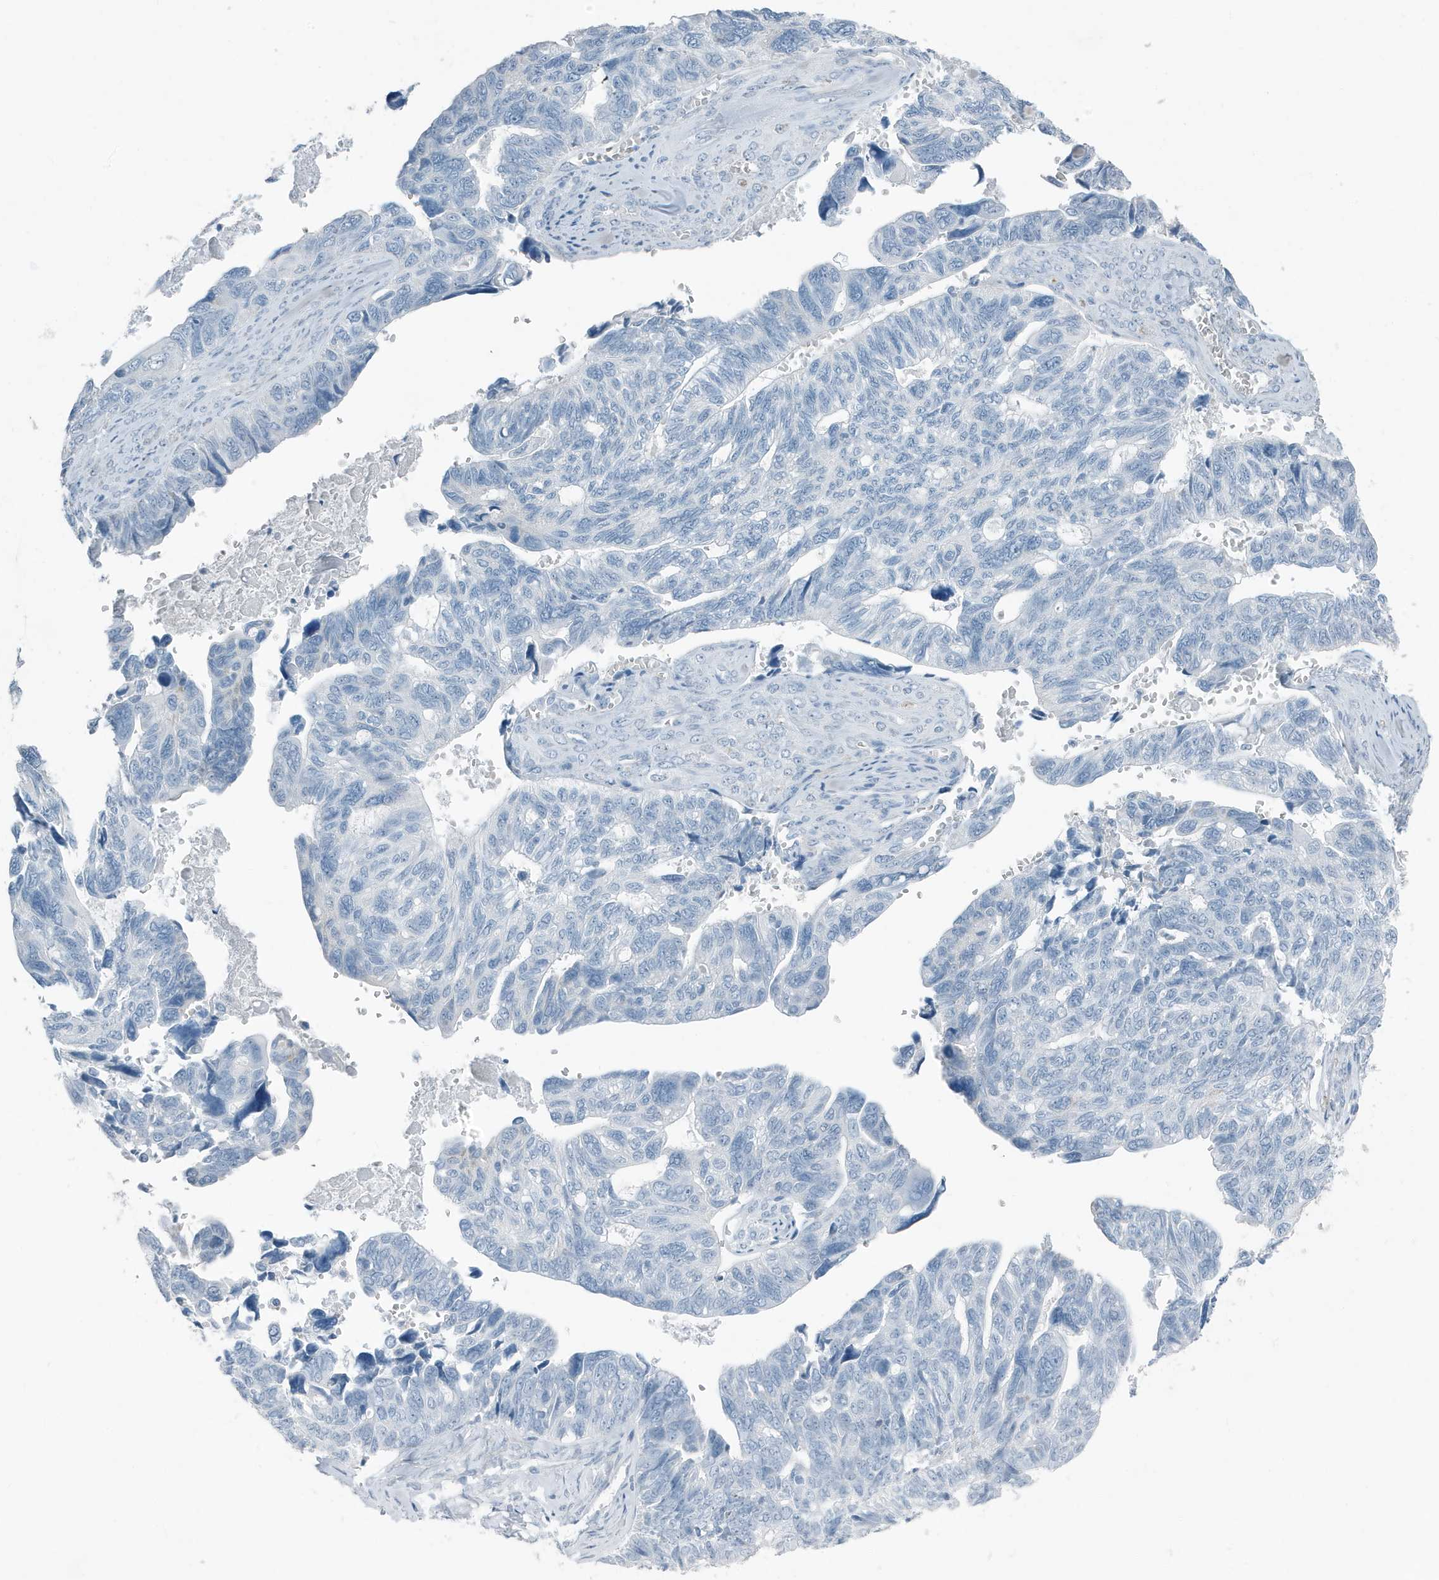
{"staining": {"intensity": "negative", "quantity": "none", "location": "none"}, "tissue": "ovarian cancer", "cell_type": "Tumor cells", "image_type": "cancer", "snomed": [{"axis": "morphology", "description": "Cystadenocarcinoma, serous, NOS"}, {"axis": "topography", "description": "Ovary"}], "caption": "Protein analysis of ovarian cancer reveals no significant staining in tumor cells.", "gene": "FAM162A", "patient": {"sex": "female", "age": 79}}